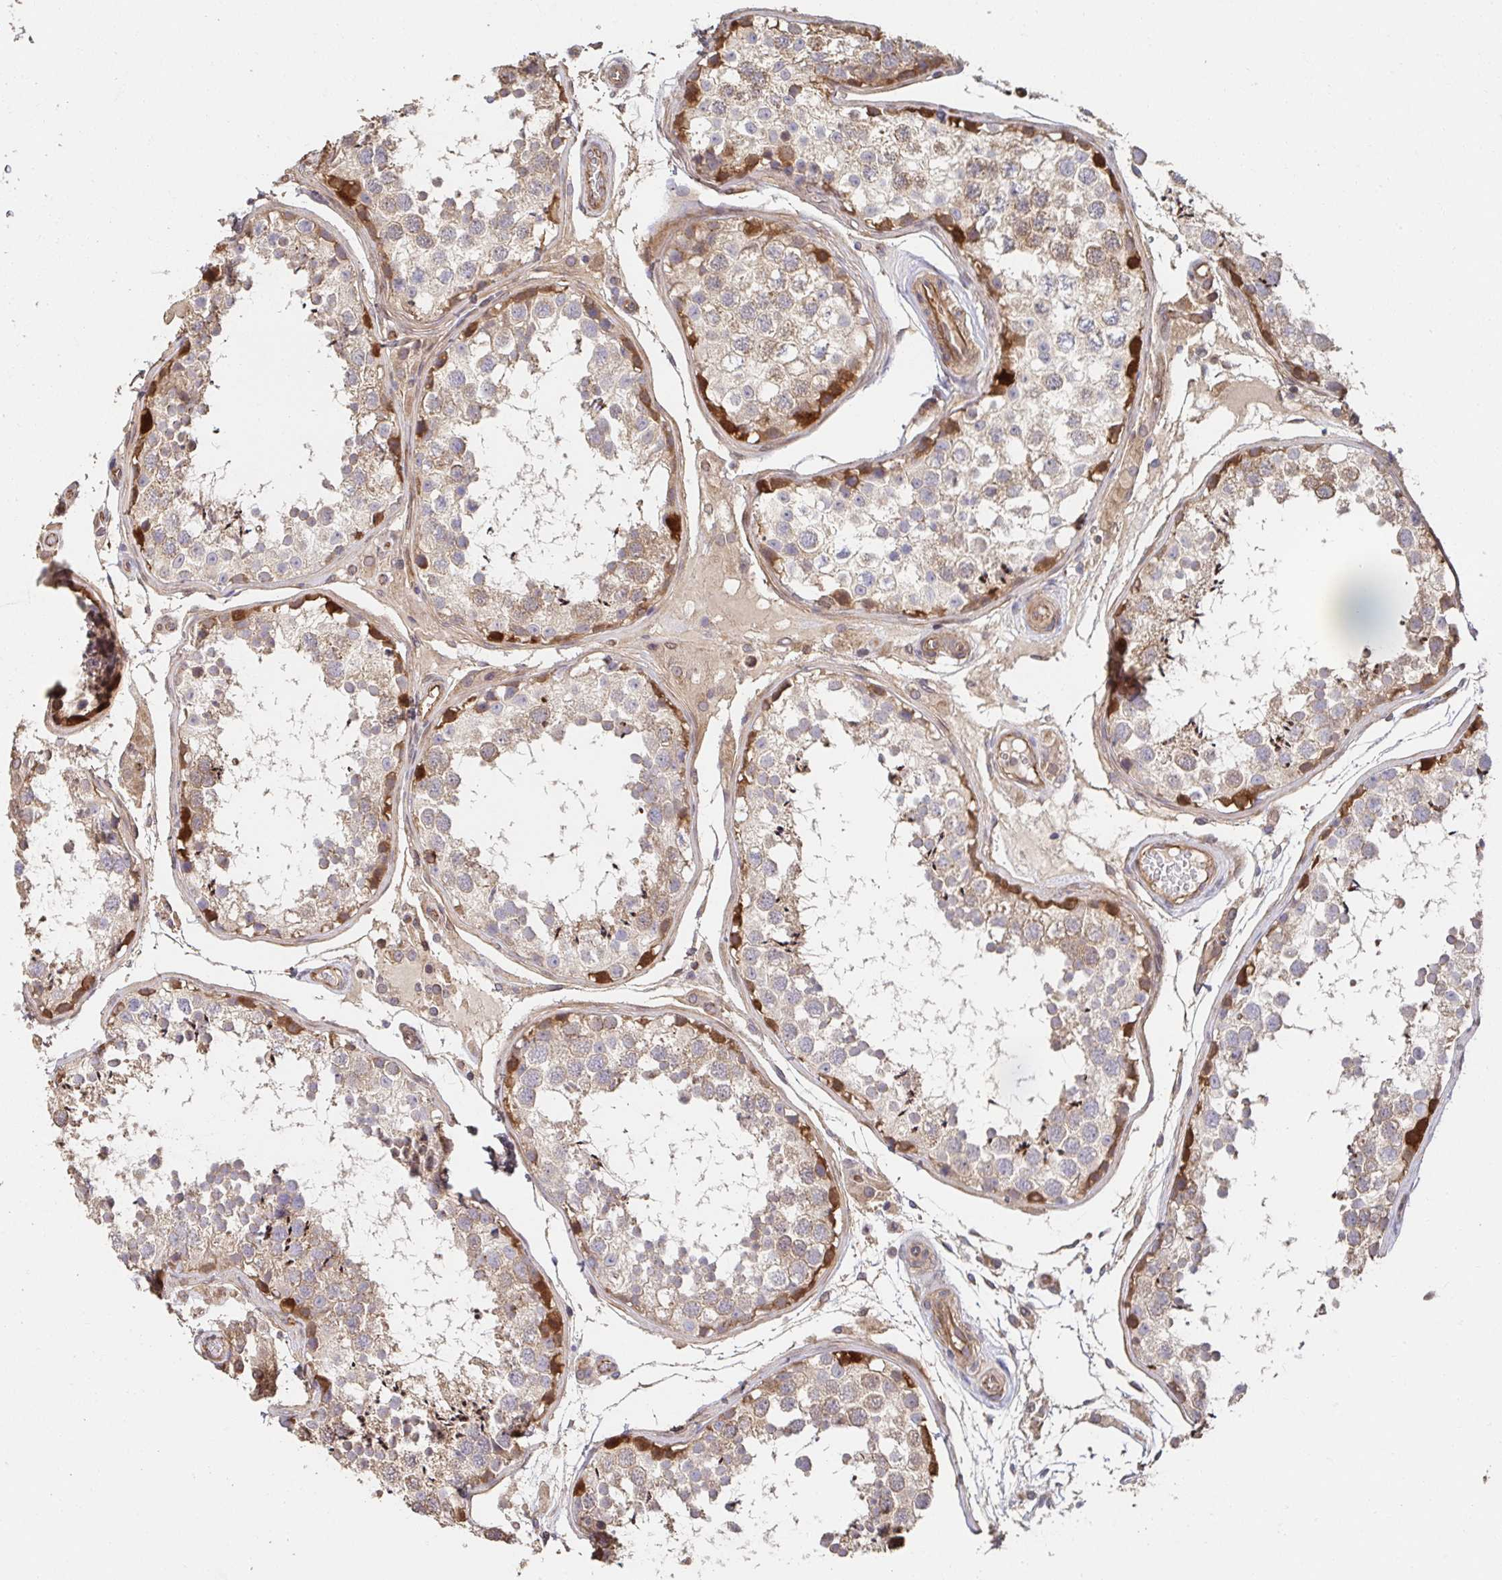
{"staining": {"intensity": "strong", "quantity": "25%-75%", "location": "cytoplasmic/membranous,nuclear"}, "tissue": "testis", "cell_type": "Cells in seminiferous ducts", "image_type": "normal", "snomed": [{"axis": "morphology", "description": "Normal tissue, NOS"}, {"axis": "topography", "description": "Testis"}], "caption": "Protein analysis of normal testis shows strong cytoplasmic/membranous,nuclear positivity in approximately 25%-75% of cells in seminiferous ducts. Nuclei are stained in blue.", "gene": "APBB1", "patient": {"sex": "male", "age": 29}}